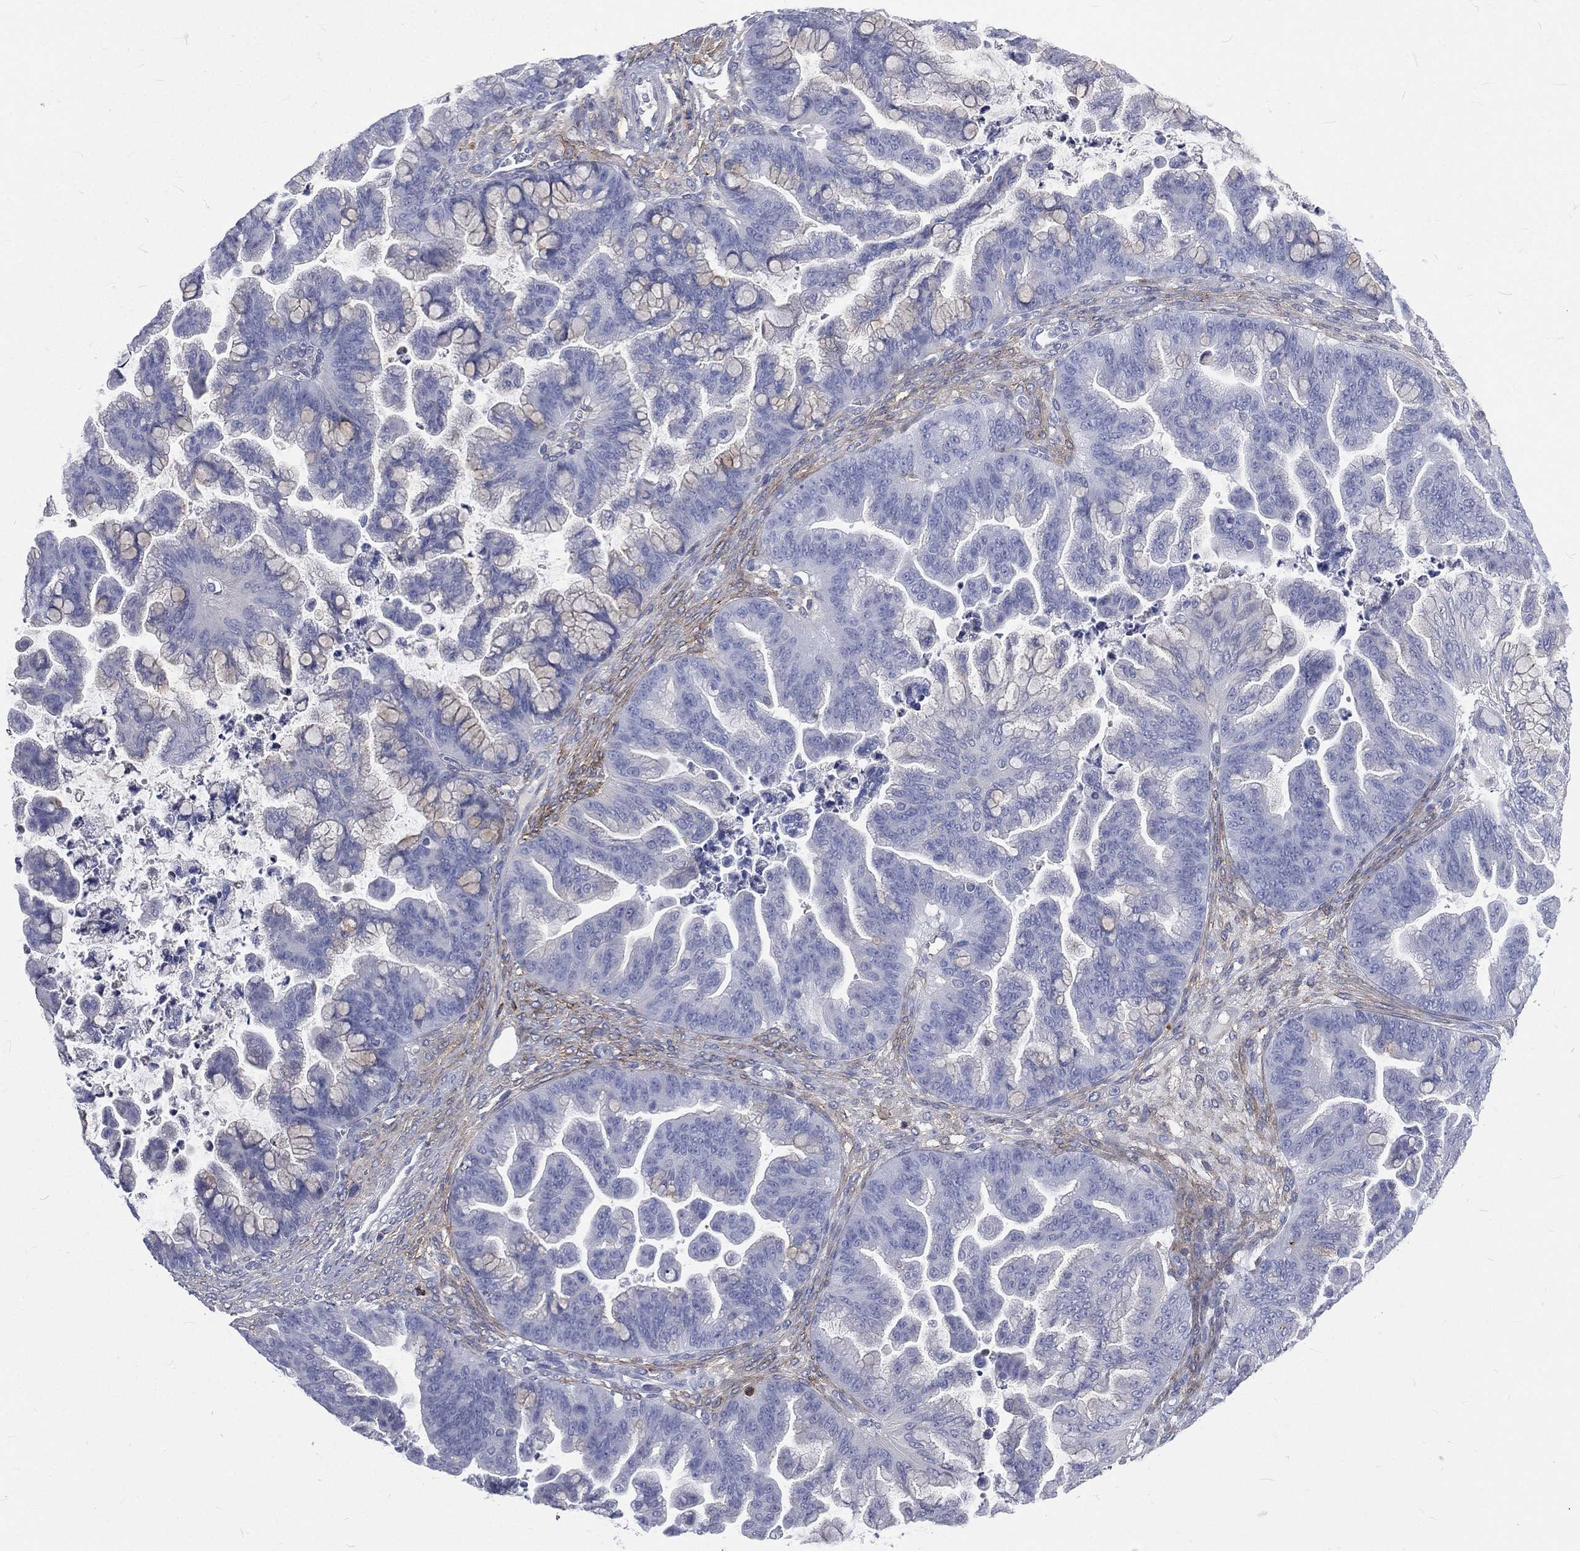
{"staining": {"intensity": "negative", "quantity": "none", "location": "none"}, "tissue": "ovarian cancer", "cell_type": "Tumor cells", "image_type": "cancer", "snomed": [{"axis": "morphology", "description": "Cystadenocarcinoma, mucinous, NOS"}, {"axis": "topography", "description": "Ovary"}], "caption": "A high-resolution histopathology image shows immunohistochemistry staining of ovarian cancer (mucinous cystadenocarcinoma), which exhibits no significant staining in tumor cells.", "gene": "BASP1", "patient": {"sex": "female", "age": 67}}